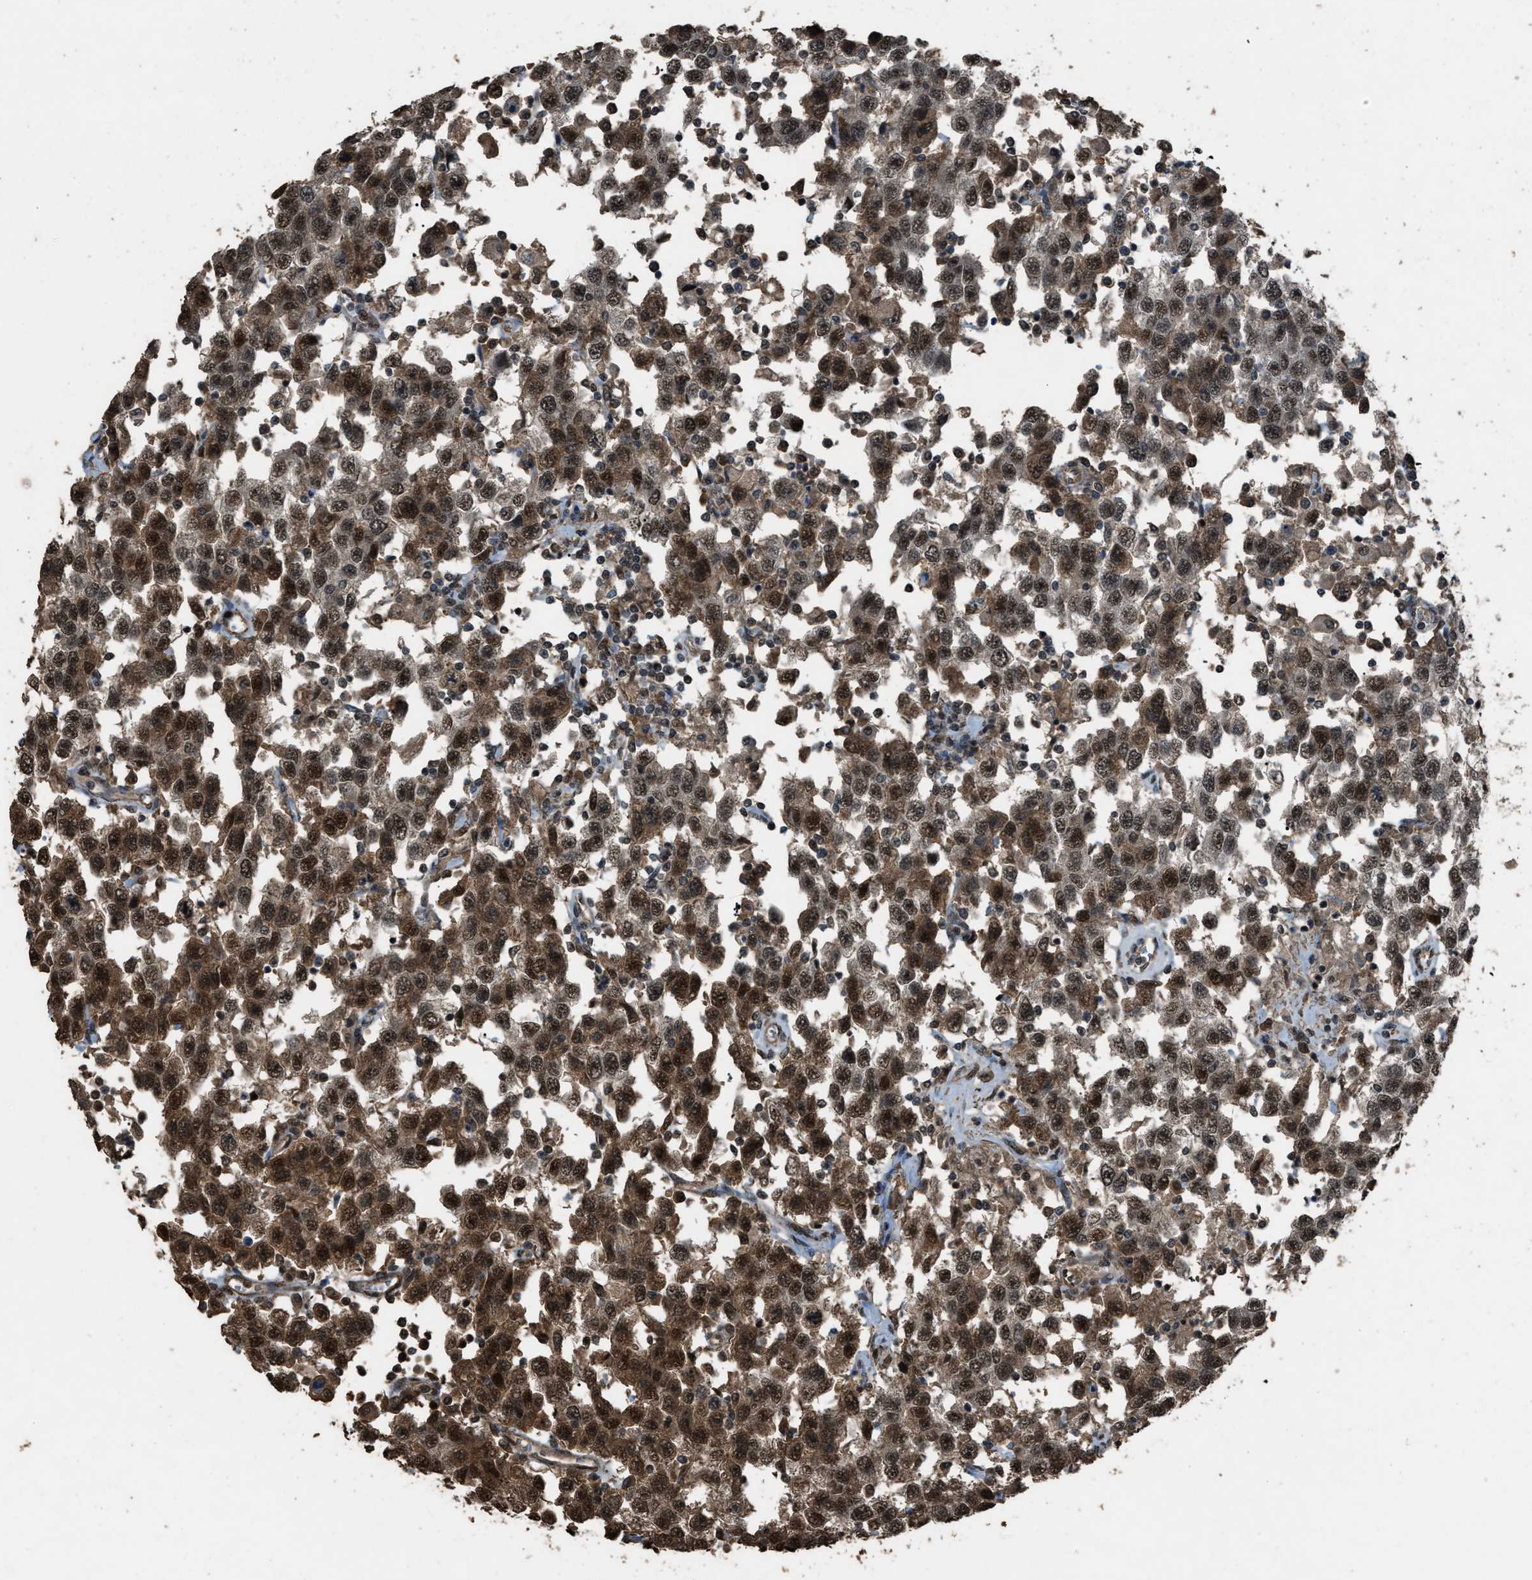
{"staining": {"intensity": "moderate", "quantity": ">75%", "location": "cytoplasmic/membranous,nuclear"}, "tissue": "testis cancer", "cell_type": "Tumor cells", "image_type": "cancer", "snomed": [{"axis": "morphology", "description": "Seminoma, NOS"}, {"axis": "topography", "description": "Testis"}], "caption": "Protein analysis of testis seminoma tissue reveals moderate cytoplasmic/membranous and nuclear positivity in about >75% of tumor cells.", "gene": "SERTAD2", "patient": {"sex": "male", "age": 41}}